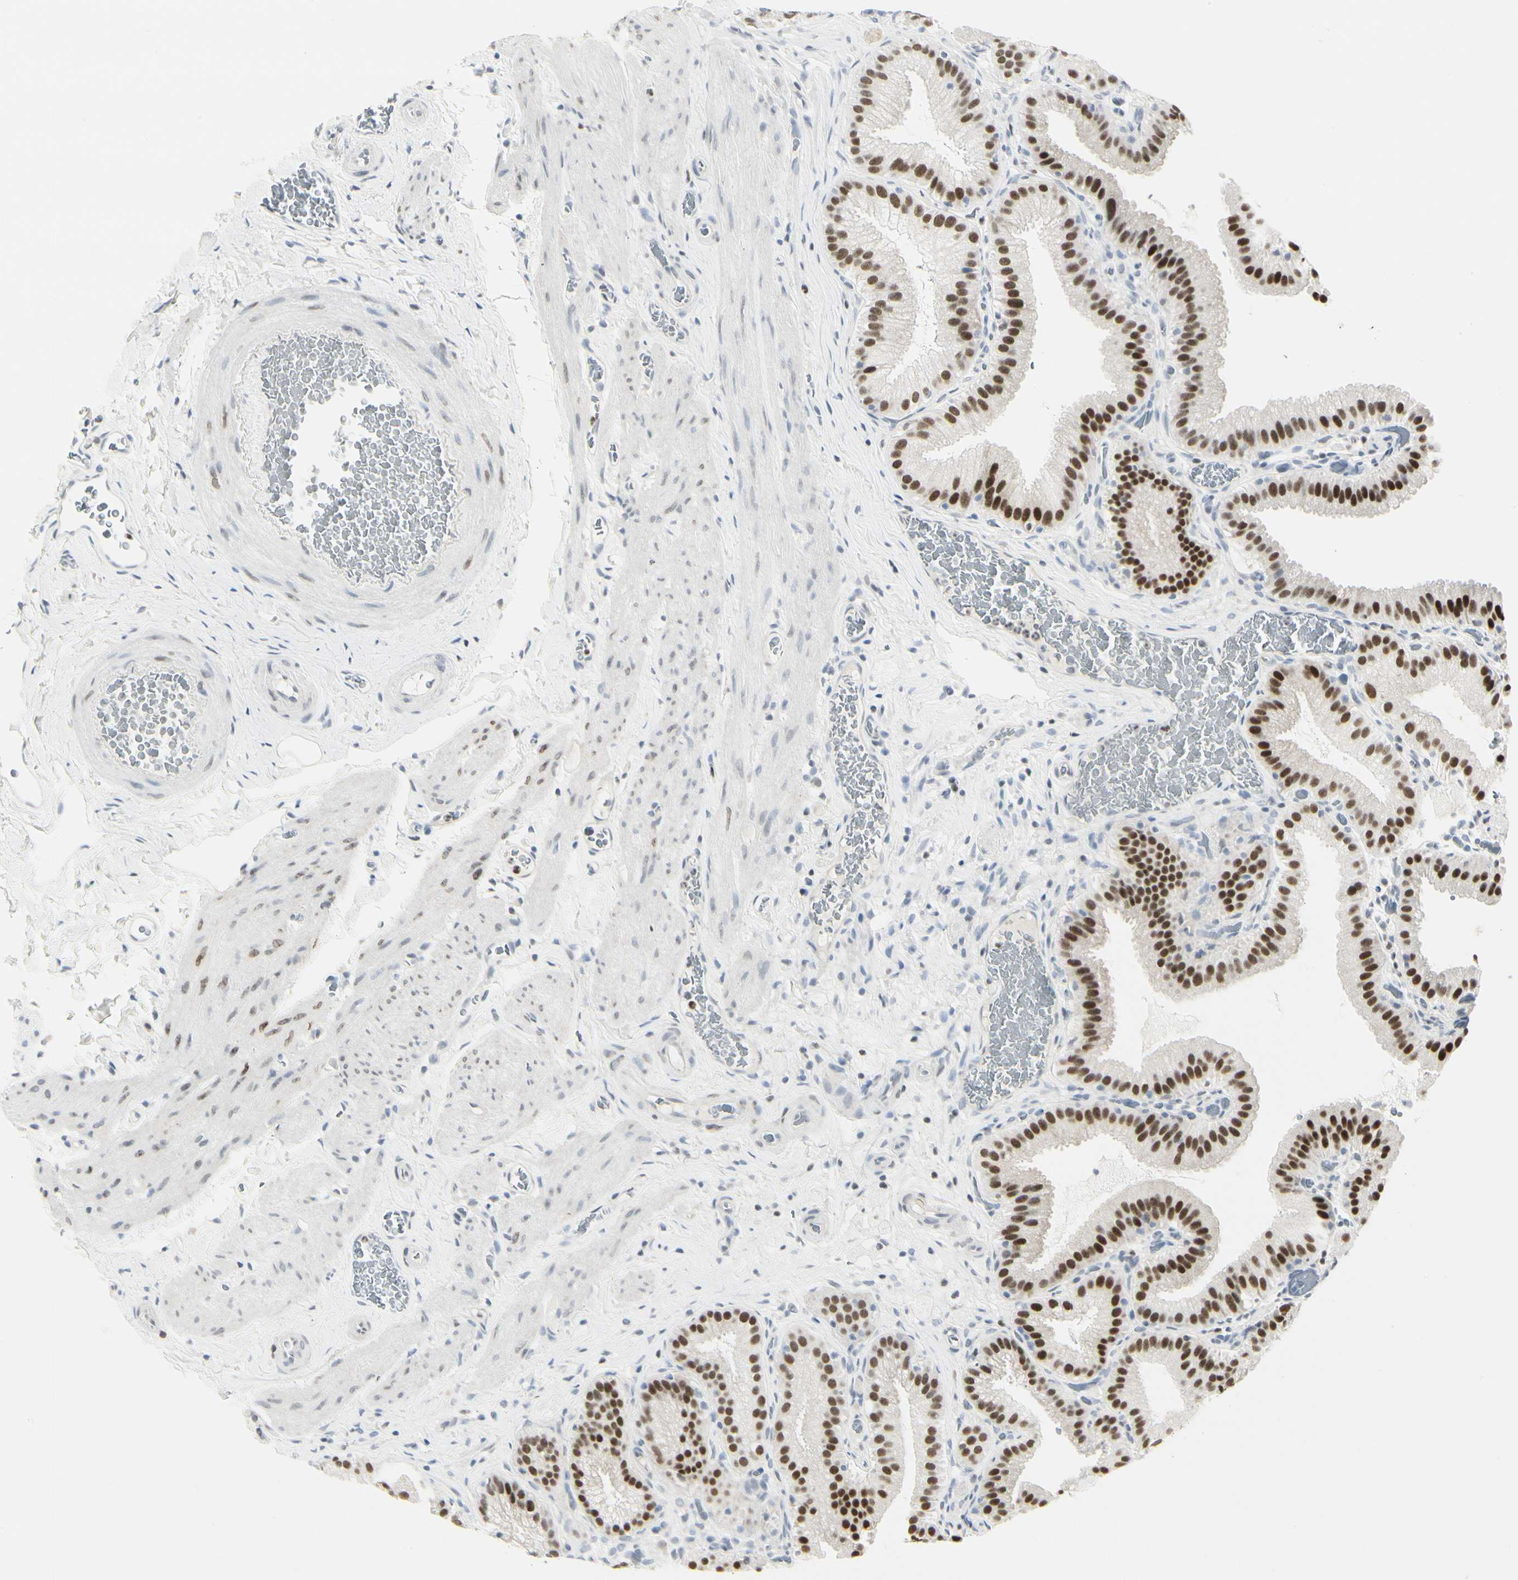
{"staining": {"intensity": "strong", "quantity": ">75%", "location": "nuclear"}, "tissue": "gallbladder", "cell_type": "Glandular cells", "image_type": "normal", "snomed": [{"axis": "morphology", "description": "Normal tissue, NOS"}, {"axis": "topography", "description": "Gallbladder"}], "caption": "Immunohistochemistry (IHC) photomicrograph of unremarkable gallbladder: gallbladder stained using IHC exhibits high levels of strong protein expression localized specifically in the nuclear of glandular cells, appearing as a nuclear brown color.", "gene": "ZBTB7B", "patient": {"sex": "male", "age": 54}}